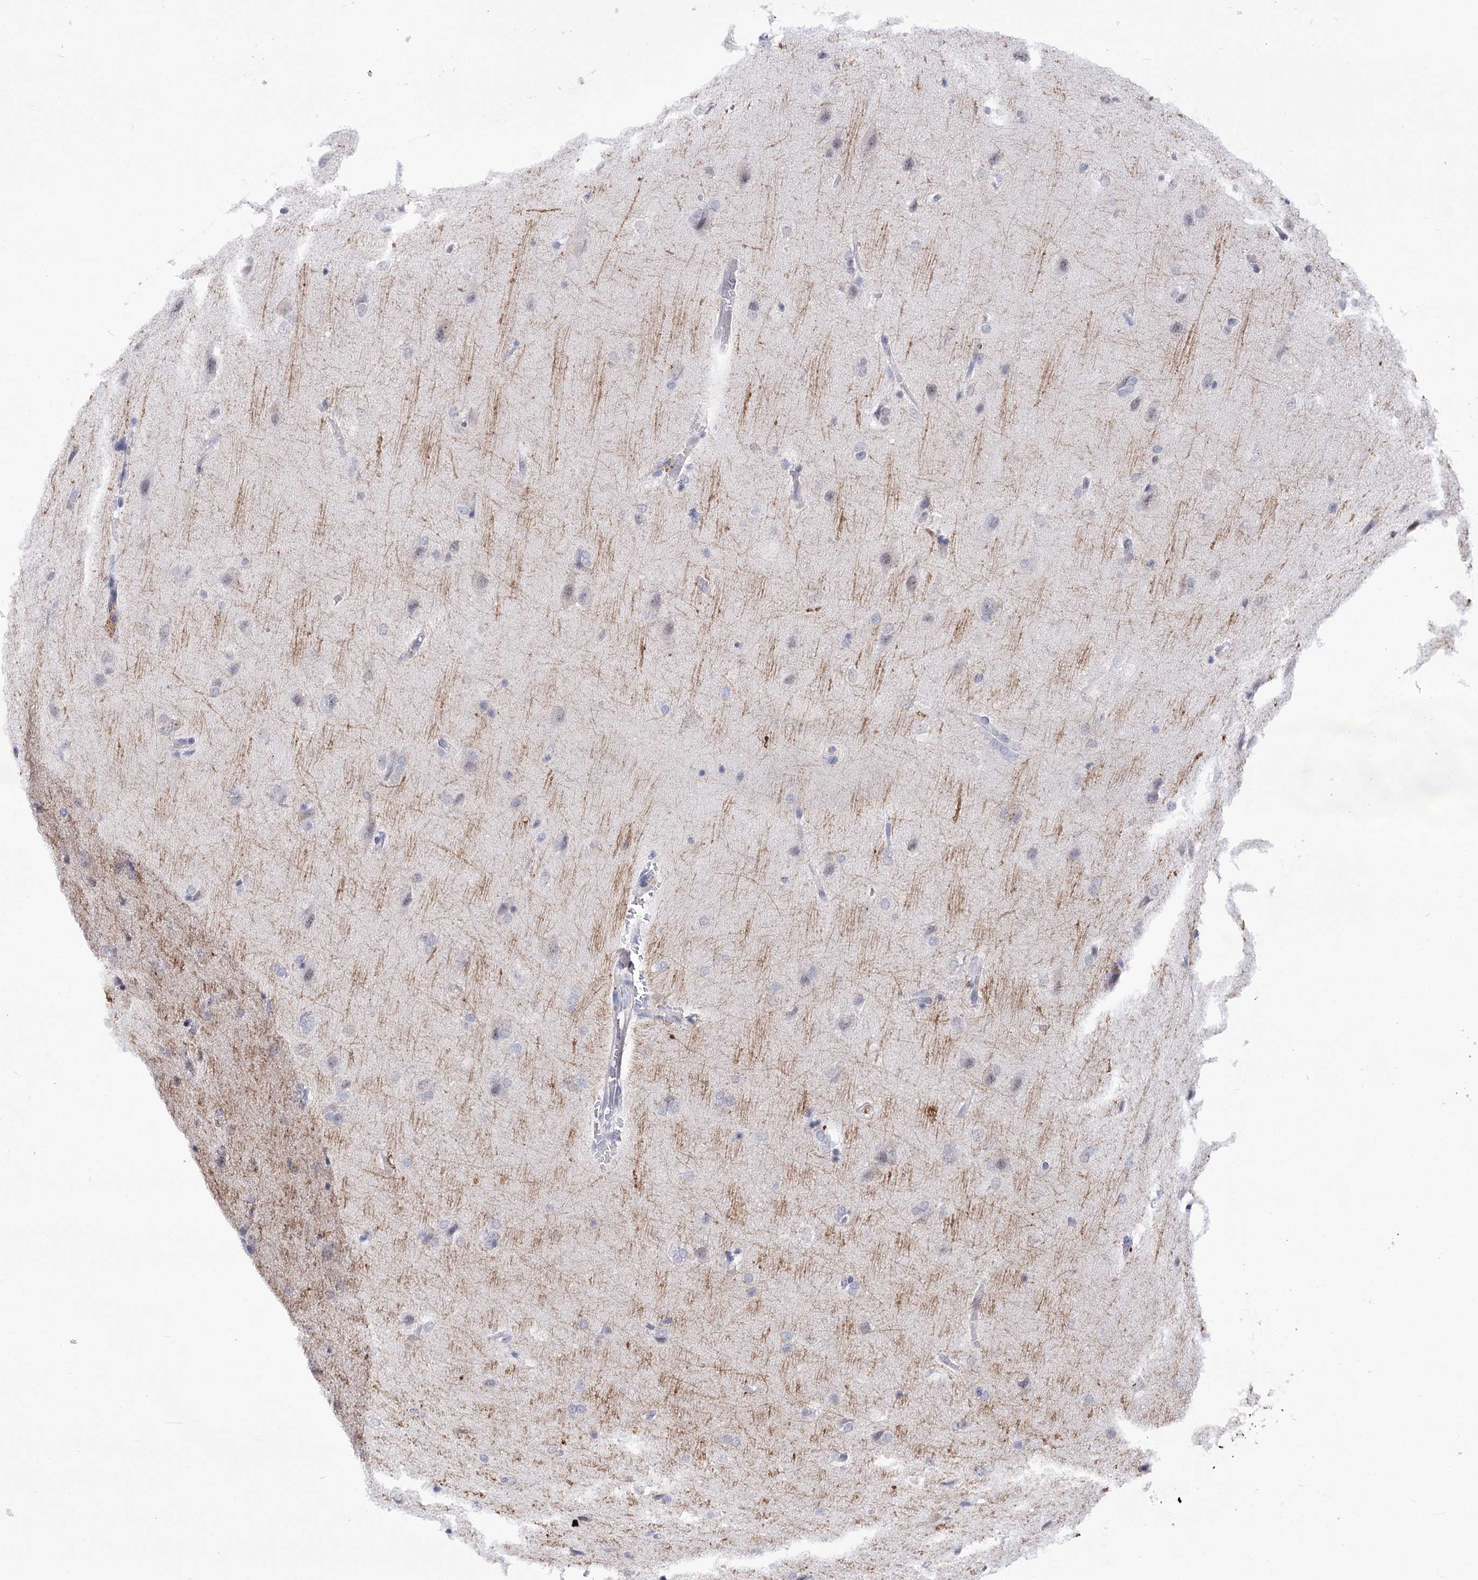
{"staining": {"intensity": "negative", "quantity": "none", "location": "none"}, "tissue": "glioma", "cell_type": "Tumor cells", "image_type": "cancer", "snomed": [{"axis": "morphology", "description": "Glioma, malignant, Low grade"}, {"axis": "topography", "description": "Brain"}], "caption": "DAB immunohistochemical staining of malignant low-grade glioma exhibits no significant positivity in tumor cells.", "gene": "ATP10B", "patient": {"sex": "female", "age": 37}}